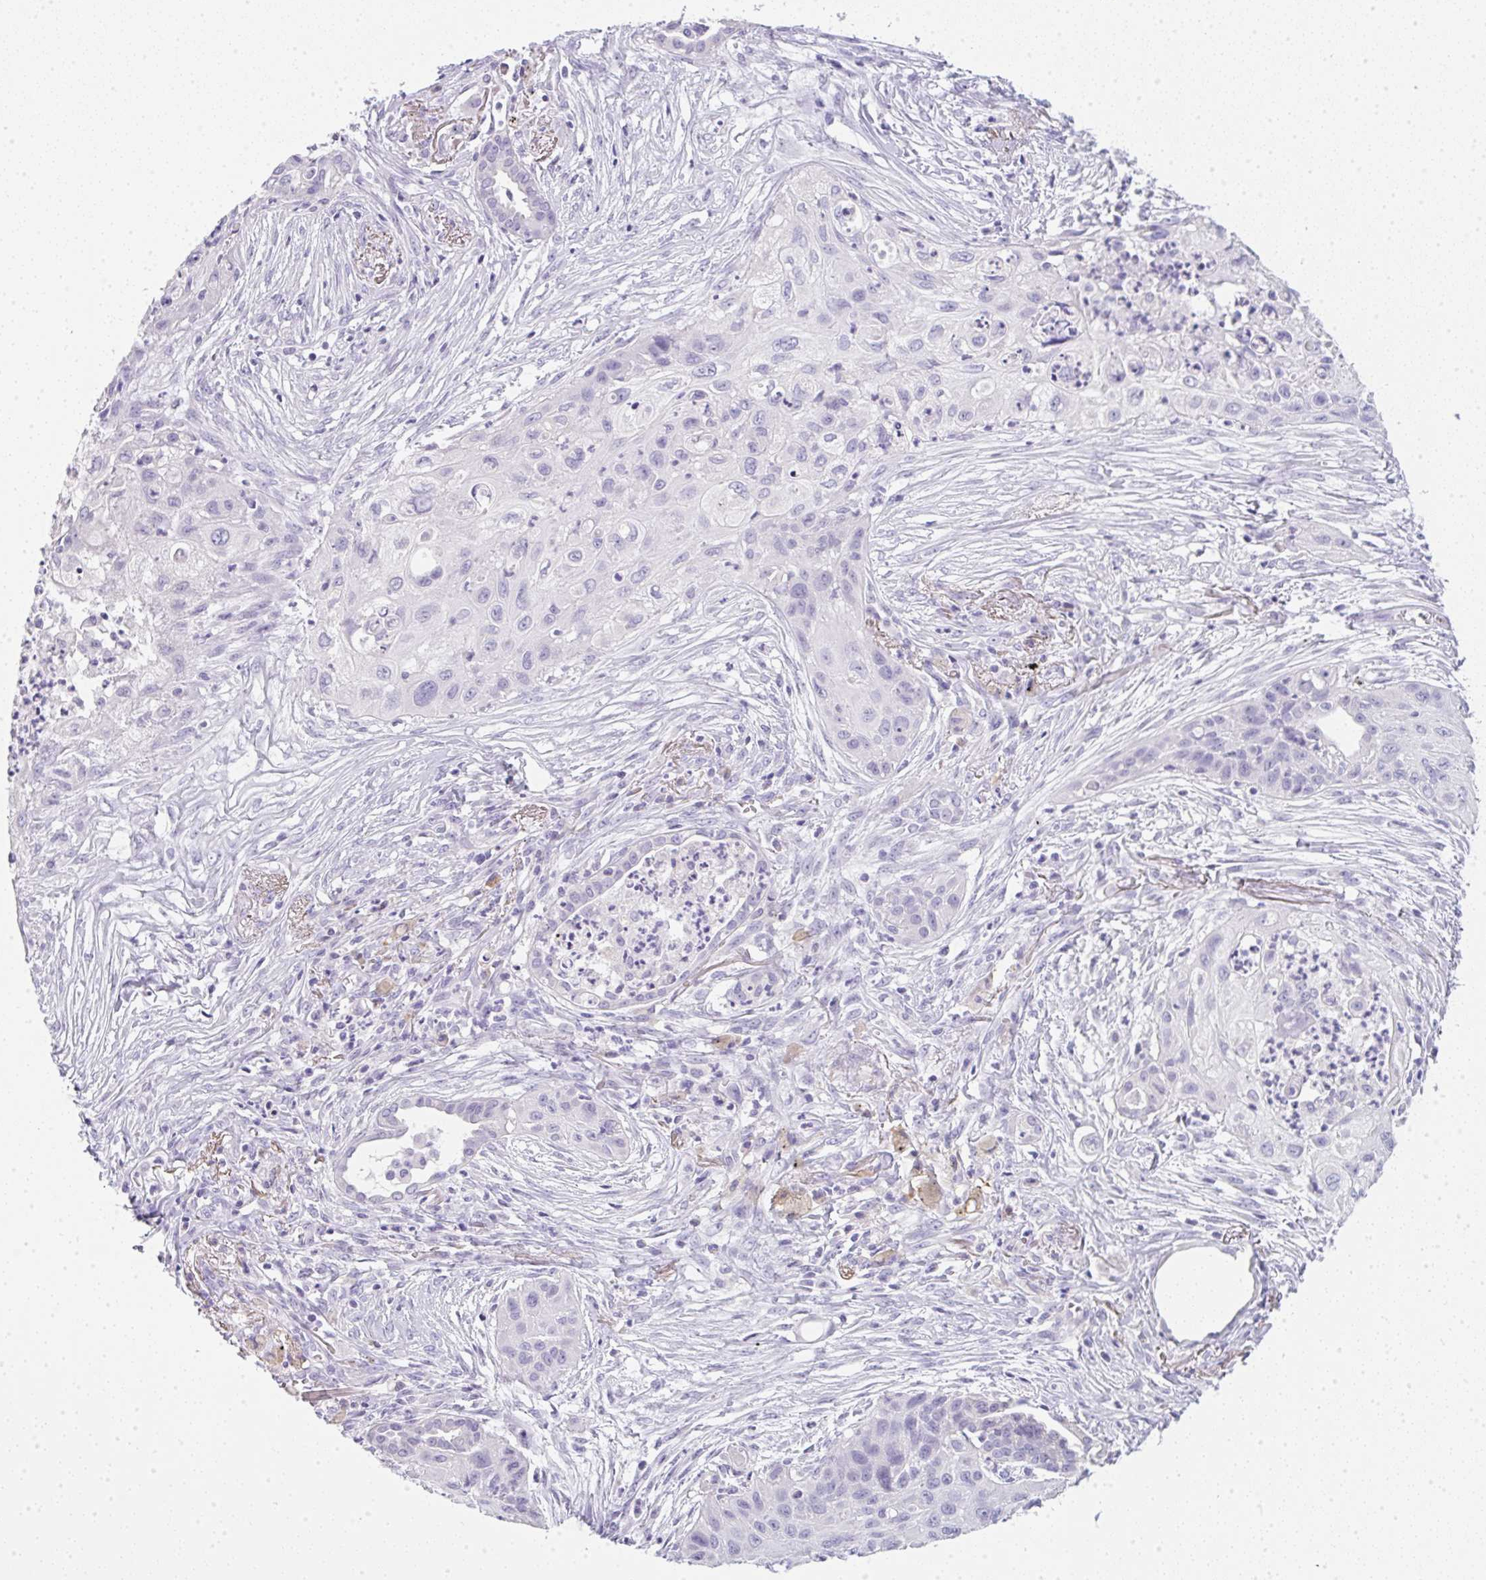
{"staining": {"intensity": "negative", "quantity": "none", "location": "none"}, "tissue": "lung cancer", "cell_type": "Tumor cells", "image_type": "cancer", "snomed": [{"axis": "morphology", "description": "Squamous cell carcinoma, NOS"}, {"axis": "topography", "description": "Lung"}], "caption": "Protein analysis of squamous cell carcinoma (lung) displays no significant positivity in tumor cells.", "gene": "LPAR4", "patient": {"sex": "male", "age": 71}}